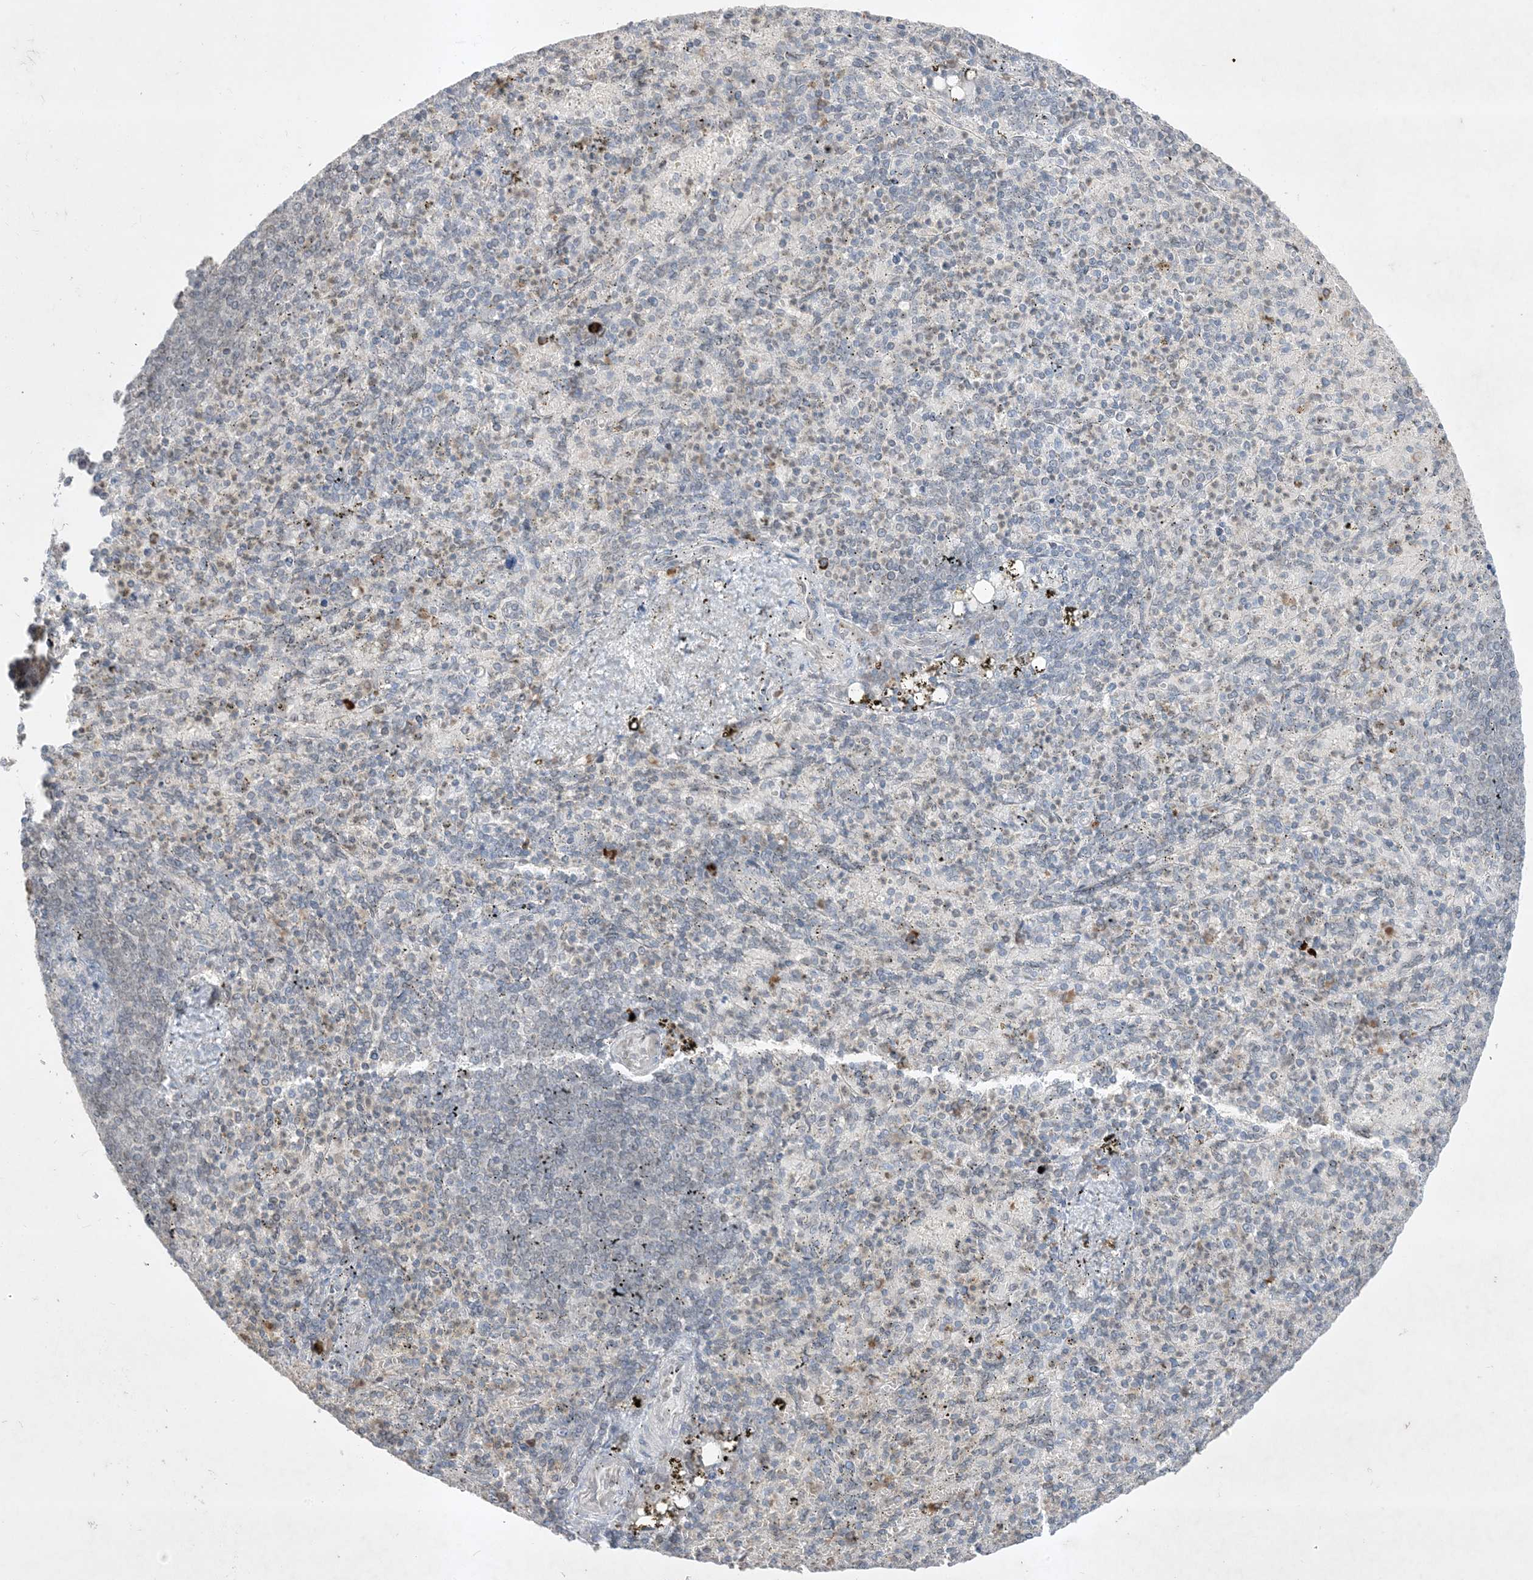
{"staining": {"intensity": "negative", "quantity": "none", "location": "none"}, "tissue": "spleen", "cell_type": "Cells in red pulp", "image_type": "normal", "snomed": [{"axis": "morphology", "description": "Normal tissue, NOS"}, {"axis": "topography", "description": "Spleen"}], "caption": "Immunohistochemical staining of normal human spleen displays no significant staining in cells in red pulp. (IHC, brightfield microscopy, high magnification).", "gene": "FNDC1", "patient": {"sex": "female", "age": 74}}